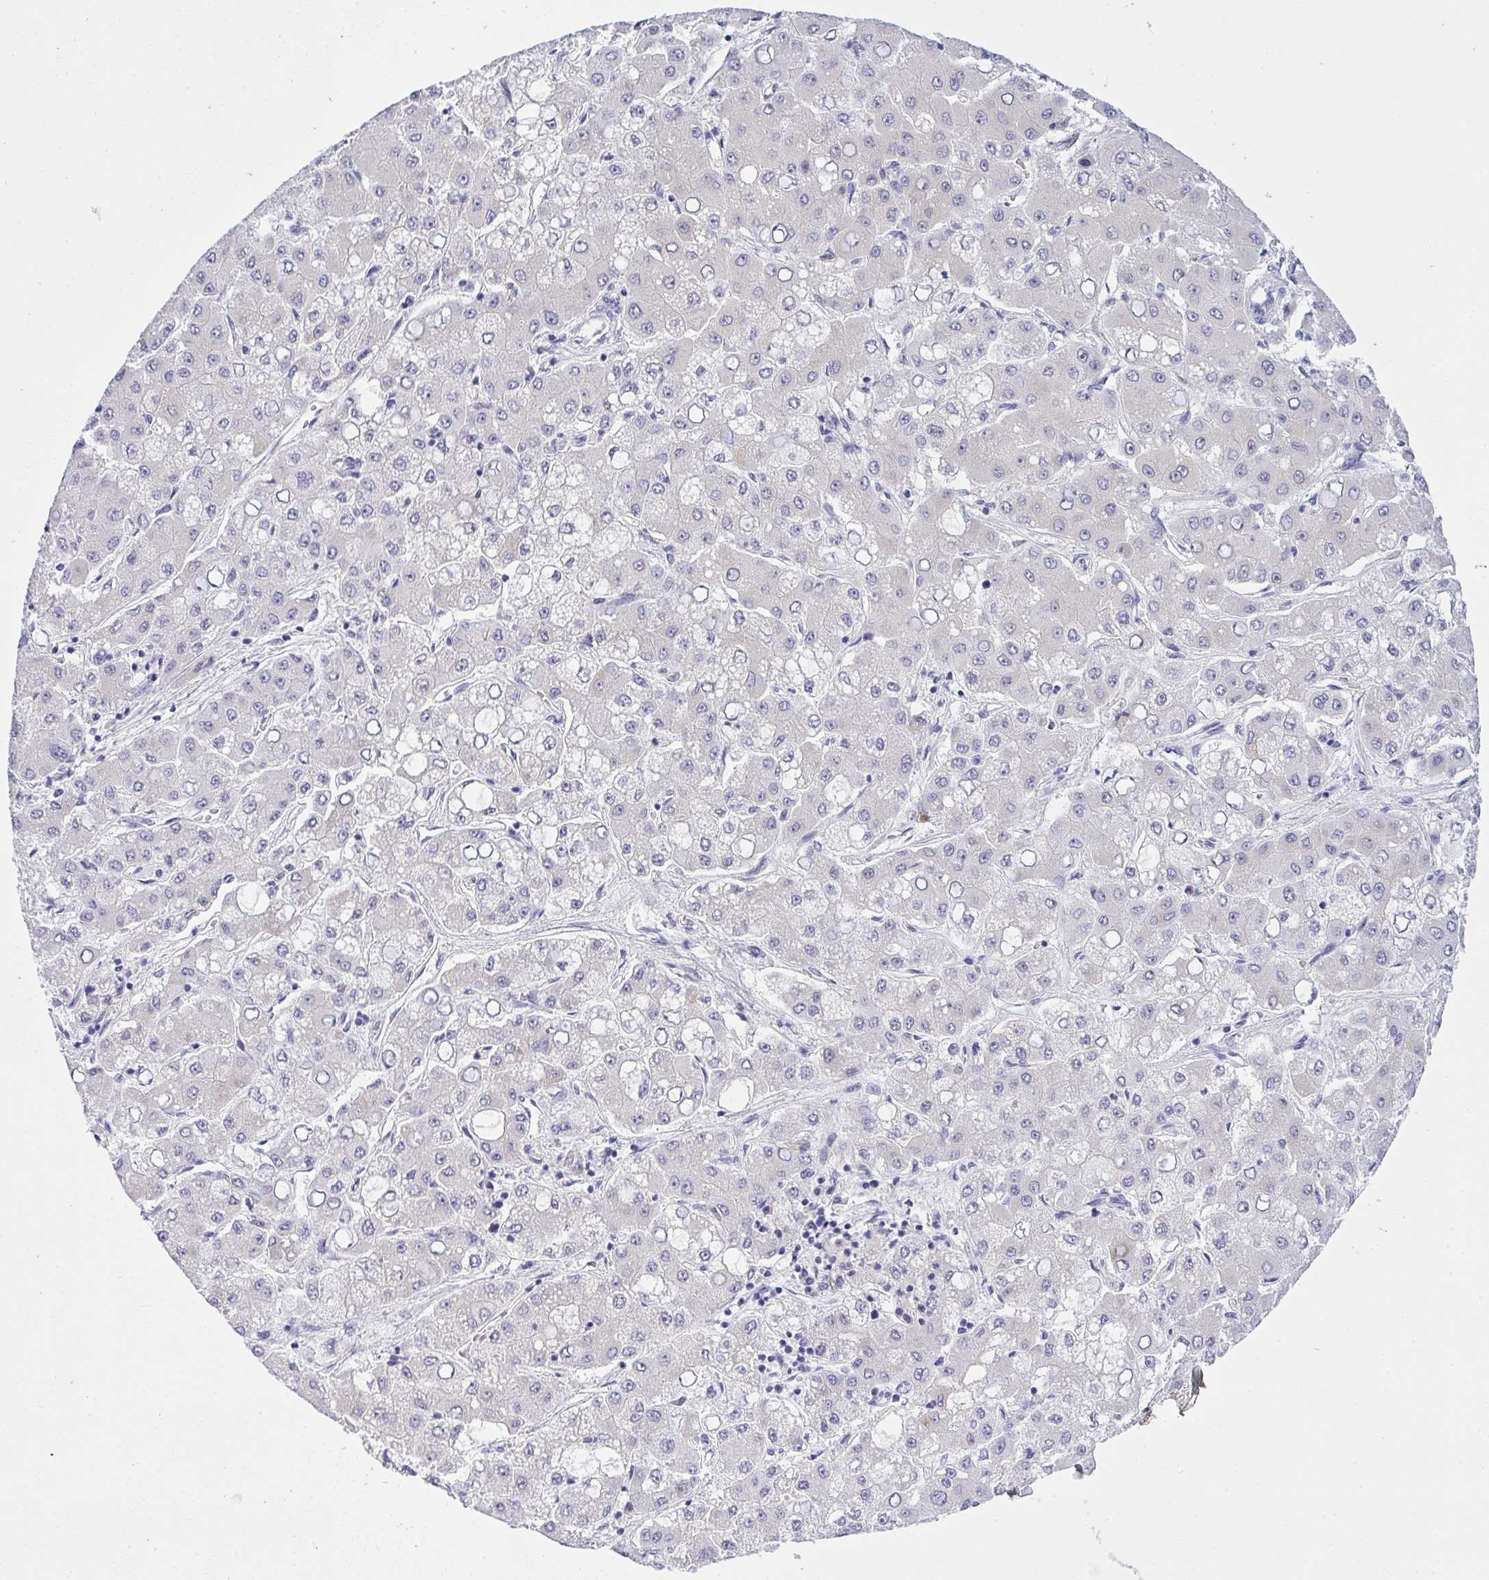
{"staining": {"intensity": "negative", "quantity": "none", "location": "none"}, "tissue": "liver cancer", "cell_type": "Tumor cells", "image_type": "cancer", "snomed": [{"axis": "morphology", "description": "Carcinoma, Hepatocellular, NOS"}, {"axis": "topography", "description": "Liver"}], "caption": "Immunohistochemical staining of hepatocellular carcinoma (liver) displays no significant staining in tumor cells.", "gene": "ZNF554", "patient": {"sex": "male", "age": 40}}